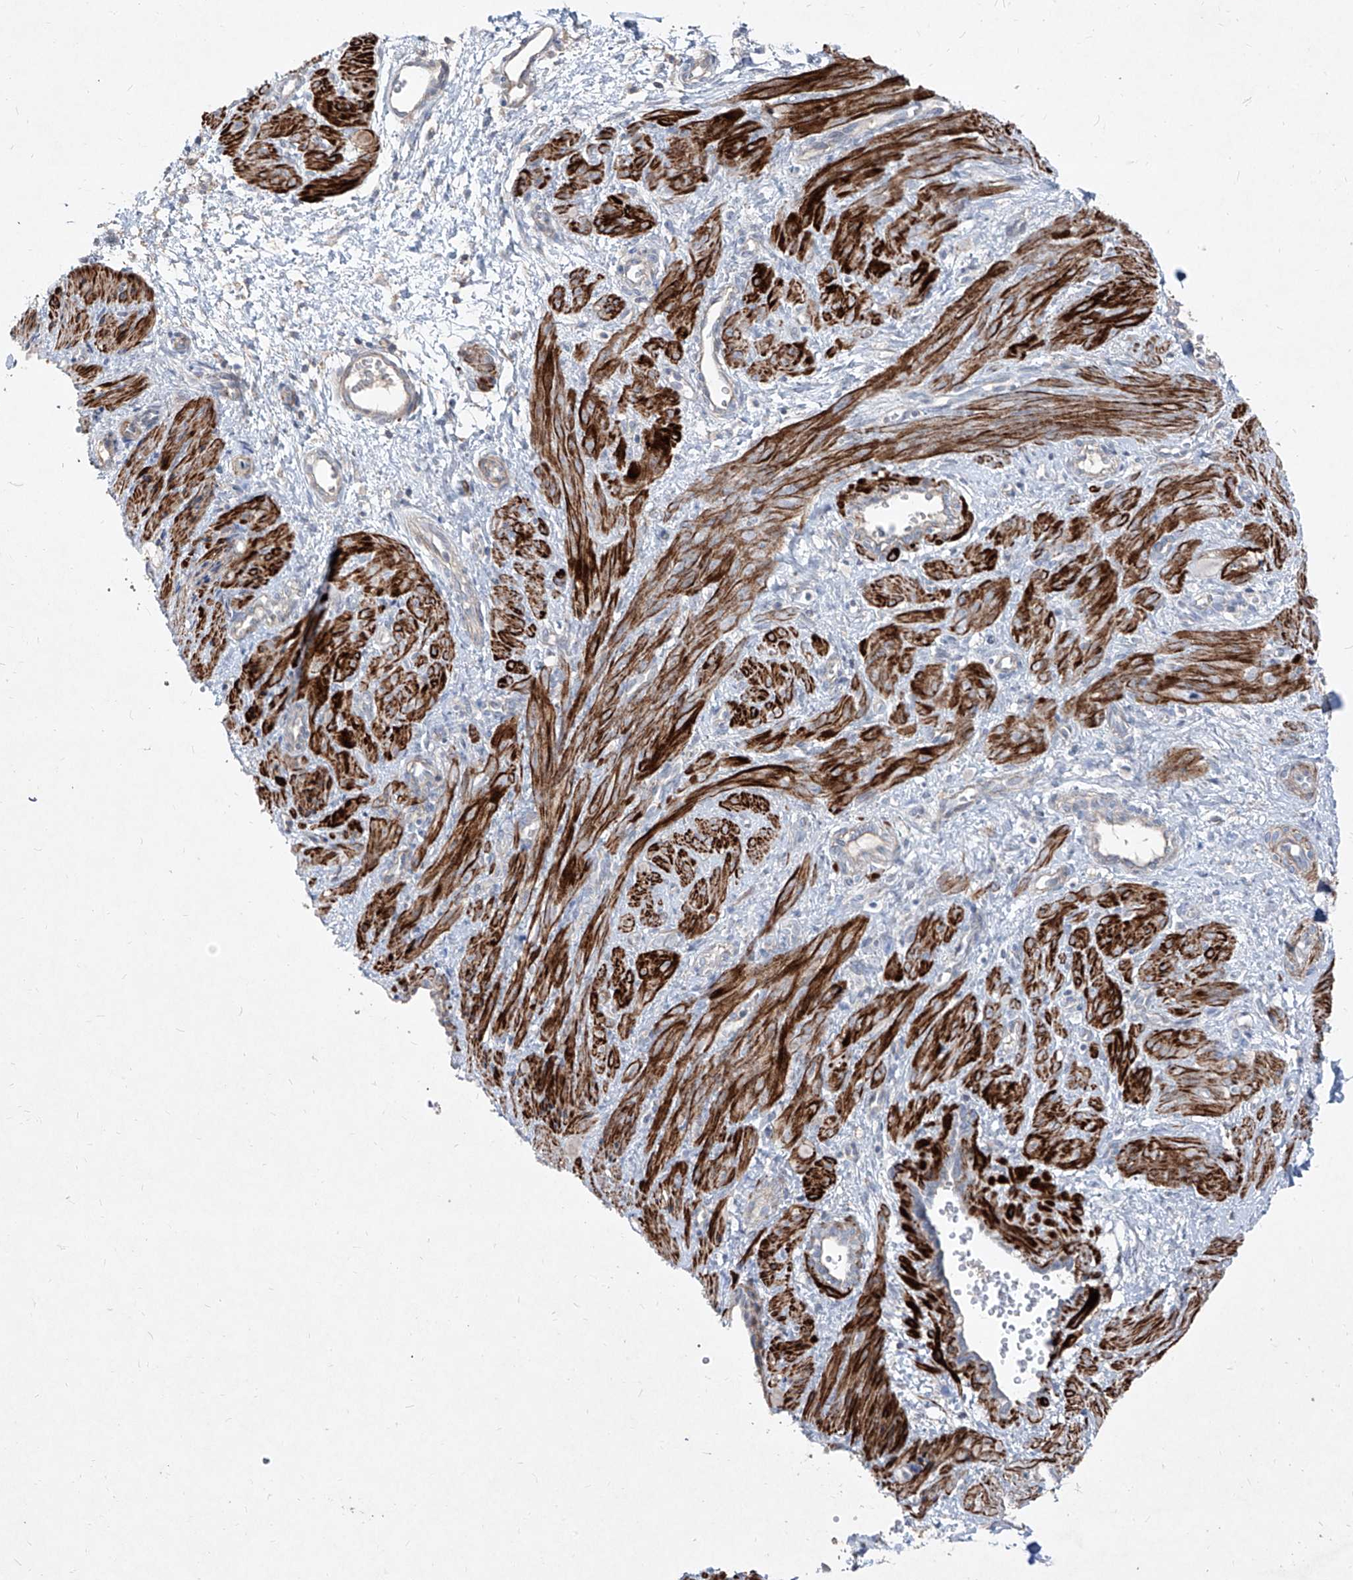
{"staining": {"intensity": "strong", "quantity": ">75%", "location": "cytoplasmic/membranous"}, "tissue": "smooth muscle", "cell_type": "Smooth muscle cells", "image_type": "normal", "snomed": [{"axis": "morphology", "description": "Normal tissue, NOS"}, {"axis": "topography", "description": "Endometrium"}], "caption": "A high-resolution histopathology image shows immunohistochemistry (IHC) staining of benign smooth muscle, which exhibits strong cytoplasmic/membranous positivity in approximately >75% of smooth muscle cells. (DAB IHC with brightfield microscopy, high magnification).", "gene": "UFD1", "patient": {"sex": "female", "age": 33}}